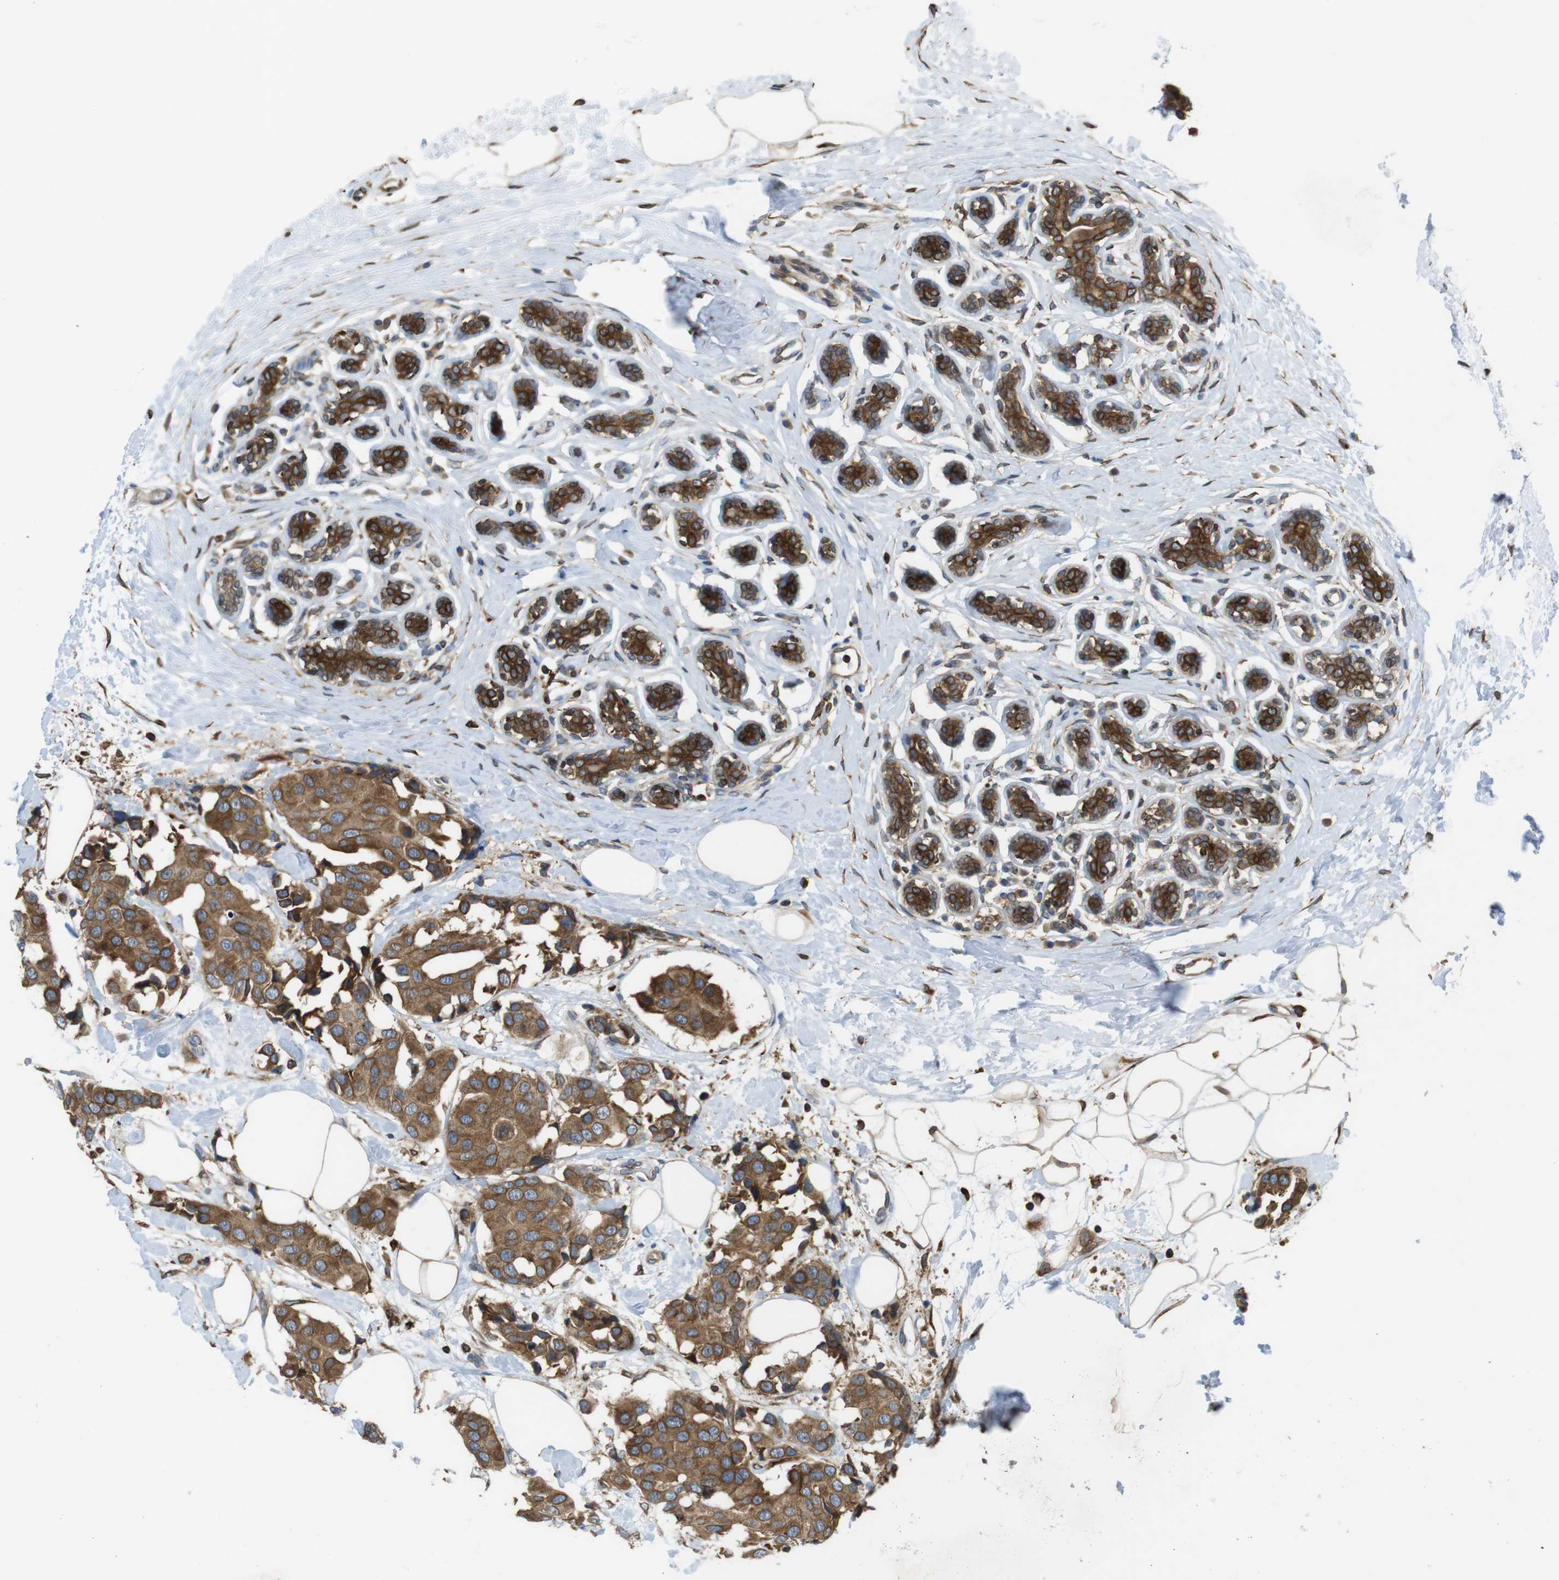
{"staining": {"intensity": "moderate", "quantity": ">75%", "location": "cytoplasmic/membranous"}, "tissue": "breast cancer", "cell_type": "Tumor cells", "image_type": "cancer", "snomed": [{"axis": "morphology", "description": "Normal tissue, NOS"}, {"axis": "morphology", "description": "Duct carcinoma"}, {"axis": "topography", "description": "Breast"}], "caption": "Breast cancer was stained to show a protein in brown. There is medium levels of moderate cytoplasmic/membranous expression in approximately >75% of tumor cells. The protein of interest is shown in brown color, while the nuclei are stained blue.", "gene": "ARL6IP5", "patient": {"sex": "female", "age": 39}}